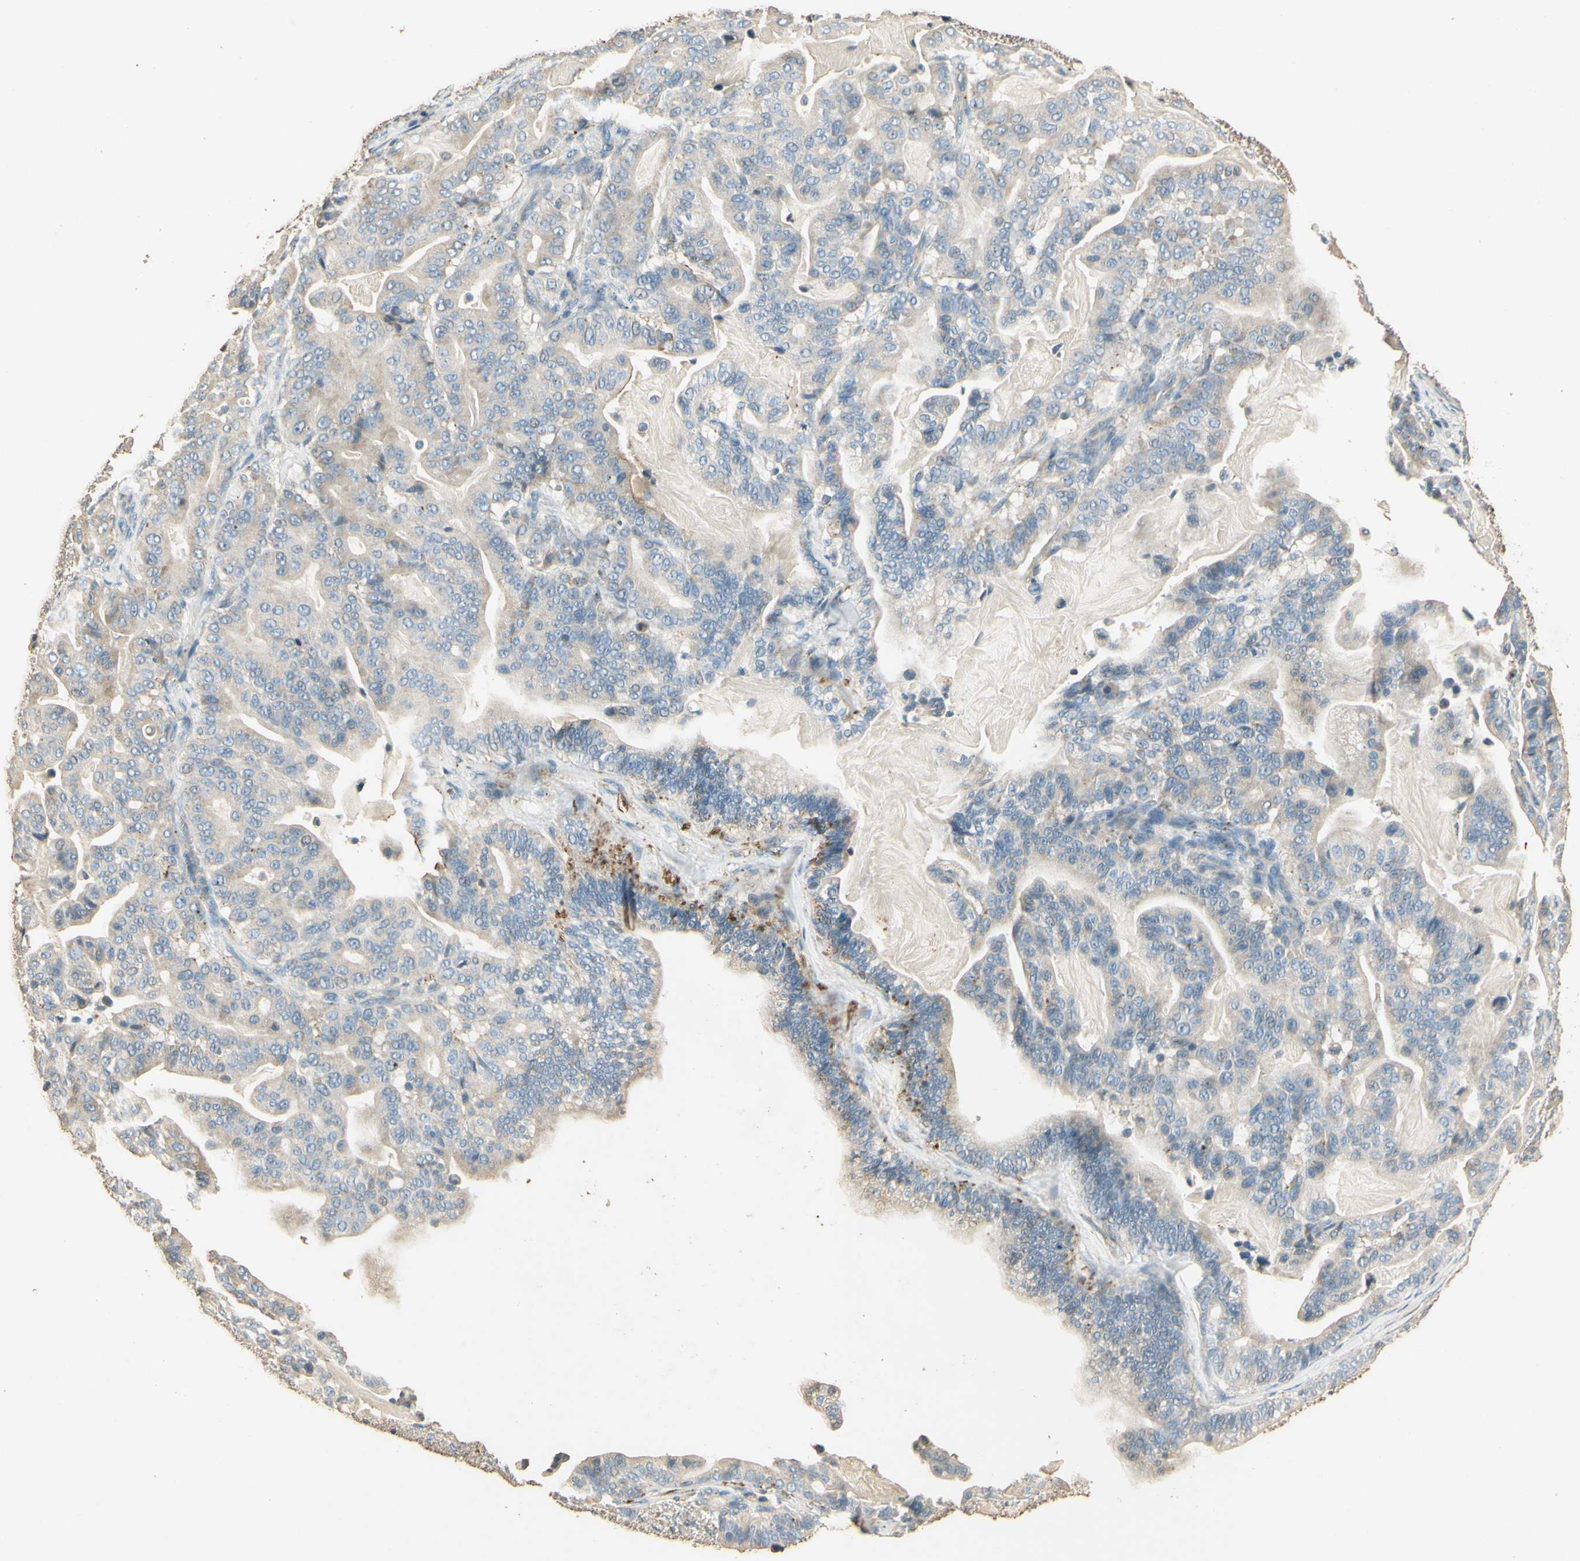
{"staining": {"intensity": "negative", "quantity": "none", "location": "none"}, "tissue": "pancreatic cancer", "cell_type": "Tumor cells", "image_type": "cancer", "snomed": [{"axis": "morphology", "description": "Adenocarcinoma, NOS"}, {"axis": "topography", "description": "Pancreas"}], "caption": "IHC micrograph of neoplastic tissue: human pancreatic cancer (adenocarcinoma) stained with DAB displays no significant protein staining in tumor cells.", "gene": "ARHGEF17", "patient": {"sex": "male", "age": 63}}